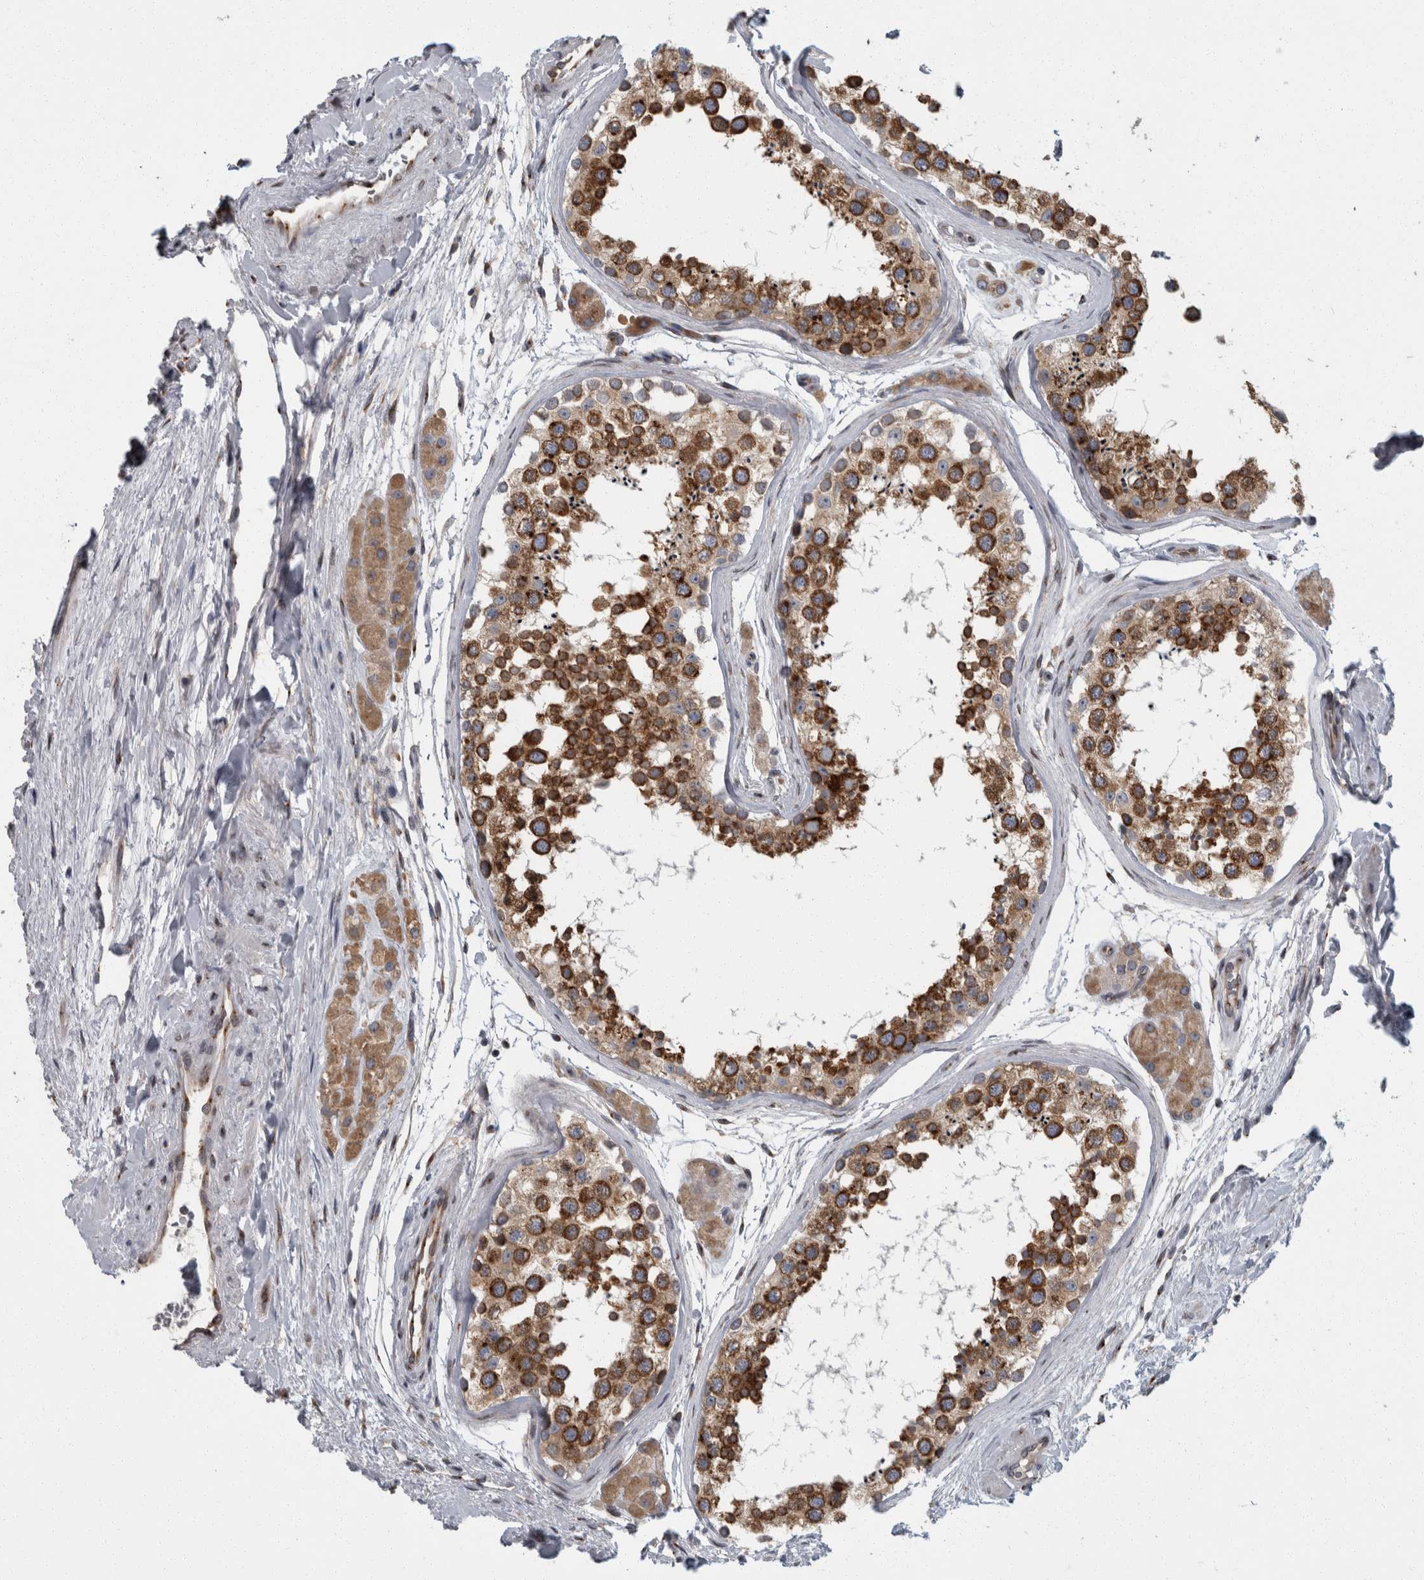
{"staining": {"intensity": "strong", "quantity": ">75%", "location": "cytoplasmic/membranous"}, "tissue": "testis", "cell_type": "Cells in seminiferous ducts", "image_type": "normal", "snomed": [{"axis": "morphology", "description": "Normal tissue, NOS"}, {"axis": "topography", "description": "Testis"}], "caption": "Human testis stained with a protein marker reveals strong staining in cells in seminiferous ducts.", "gene": "LMAN2L", "patient": {"sex": "male", "age": 56}}